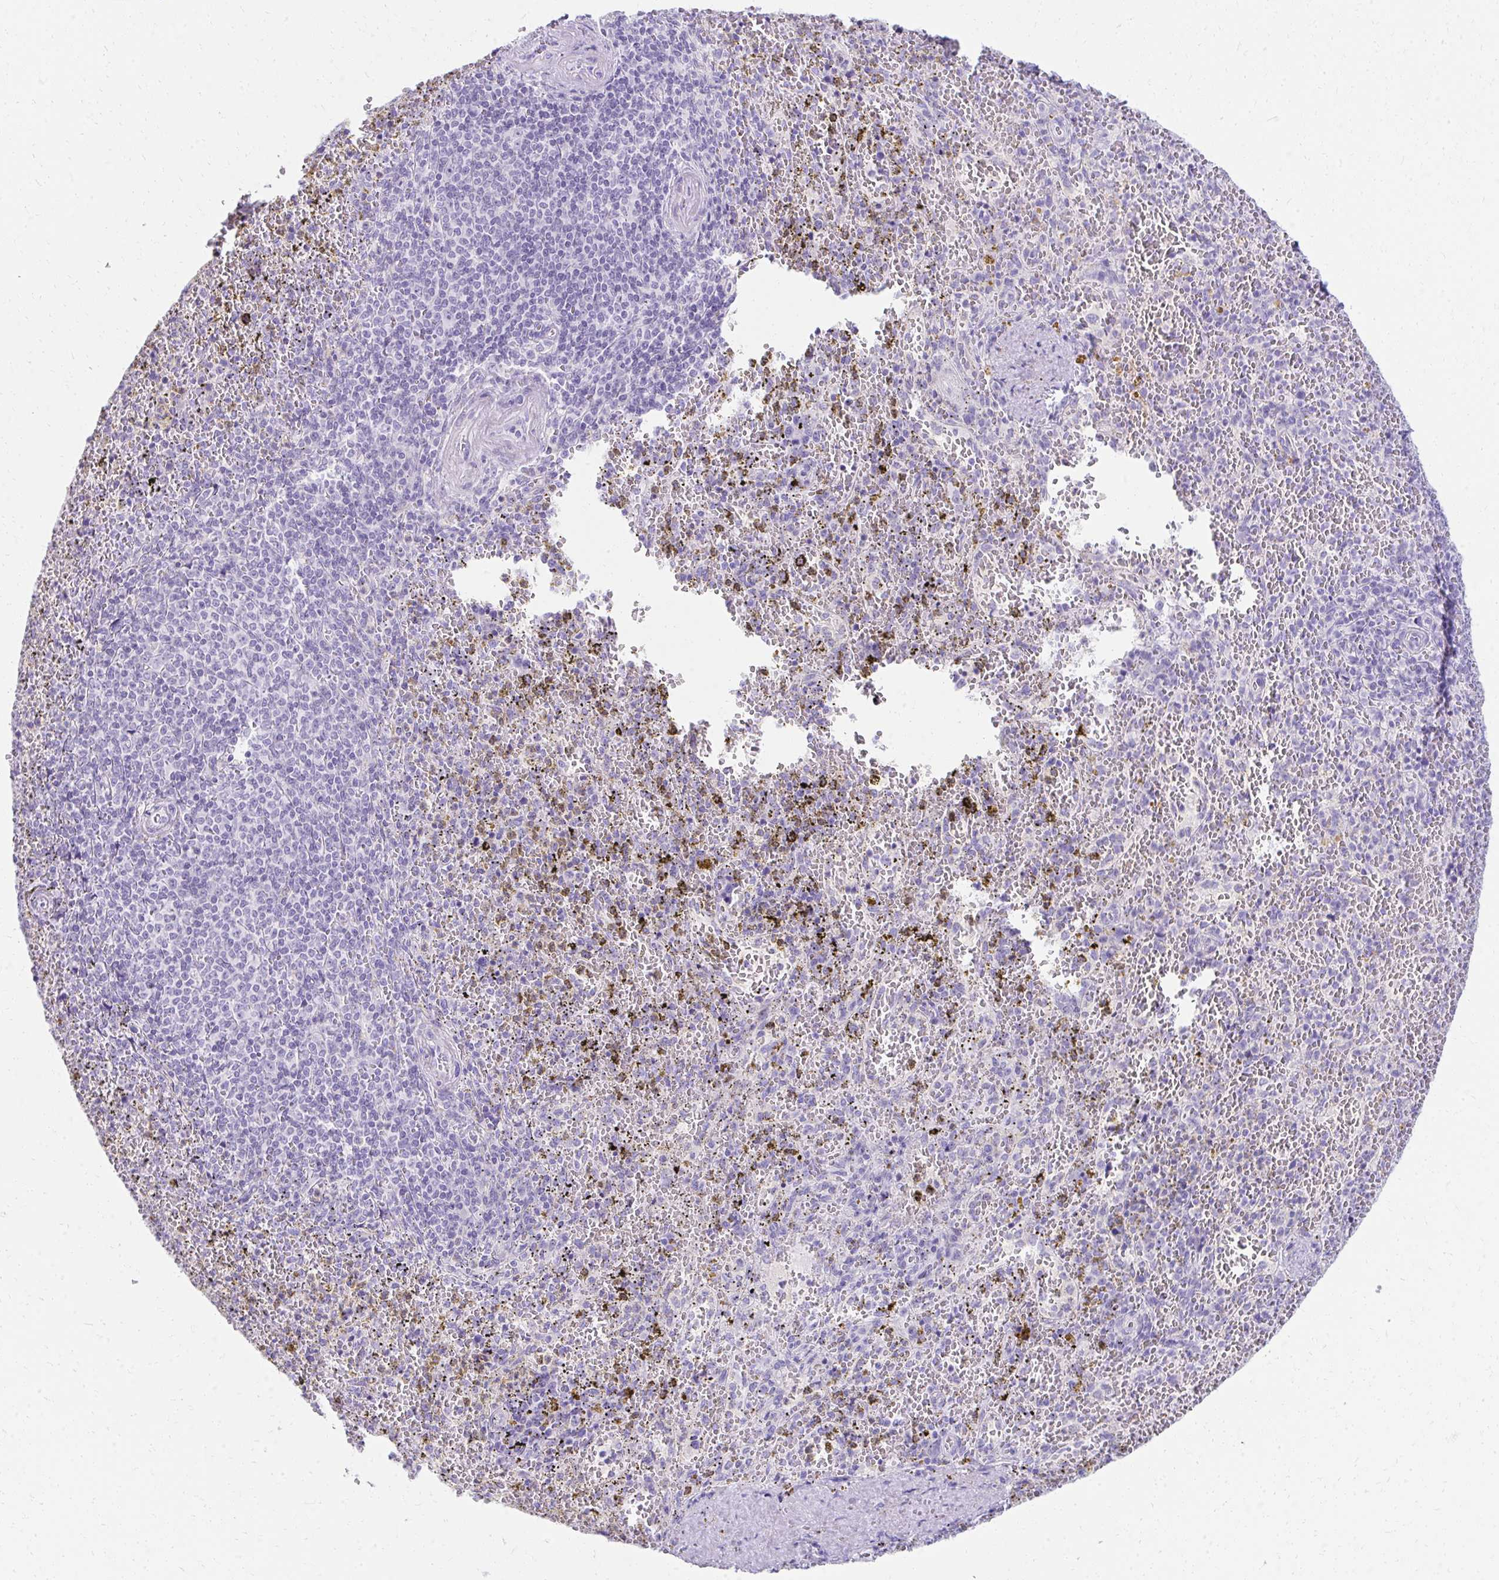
{"staining": {"intensity": "negative", "quantity": "none", "location": "none"}, "tissue": "spleen", "cell_type": "Cells in red pulp", "image_type": "normal", "snomed": [{"axis": "morphology", "description": "Normal tissue, NOS"}, {"axis": "topography", "description": "Spleen"}], "caption": "IHC of unremarkable spleen shows no staining in cells in red pulp.", "gene": "SEC14L3", "patient": {"sex": "female", "age": 50}}